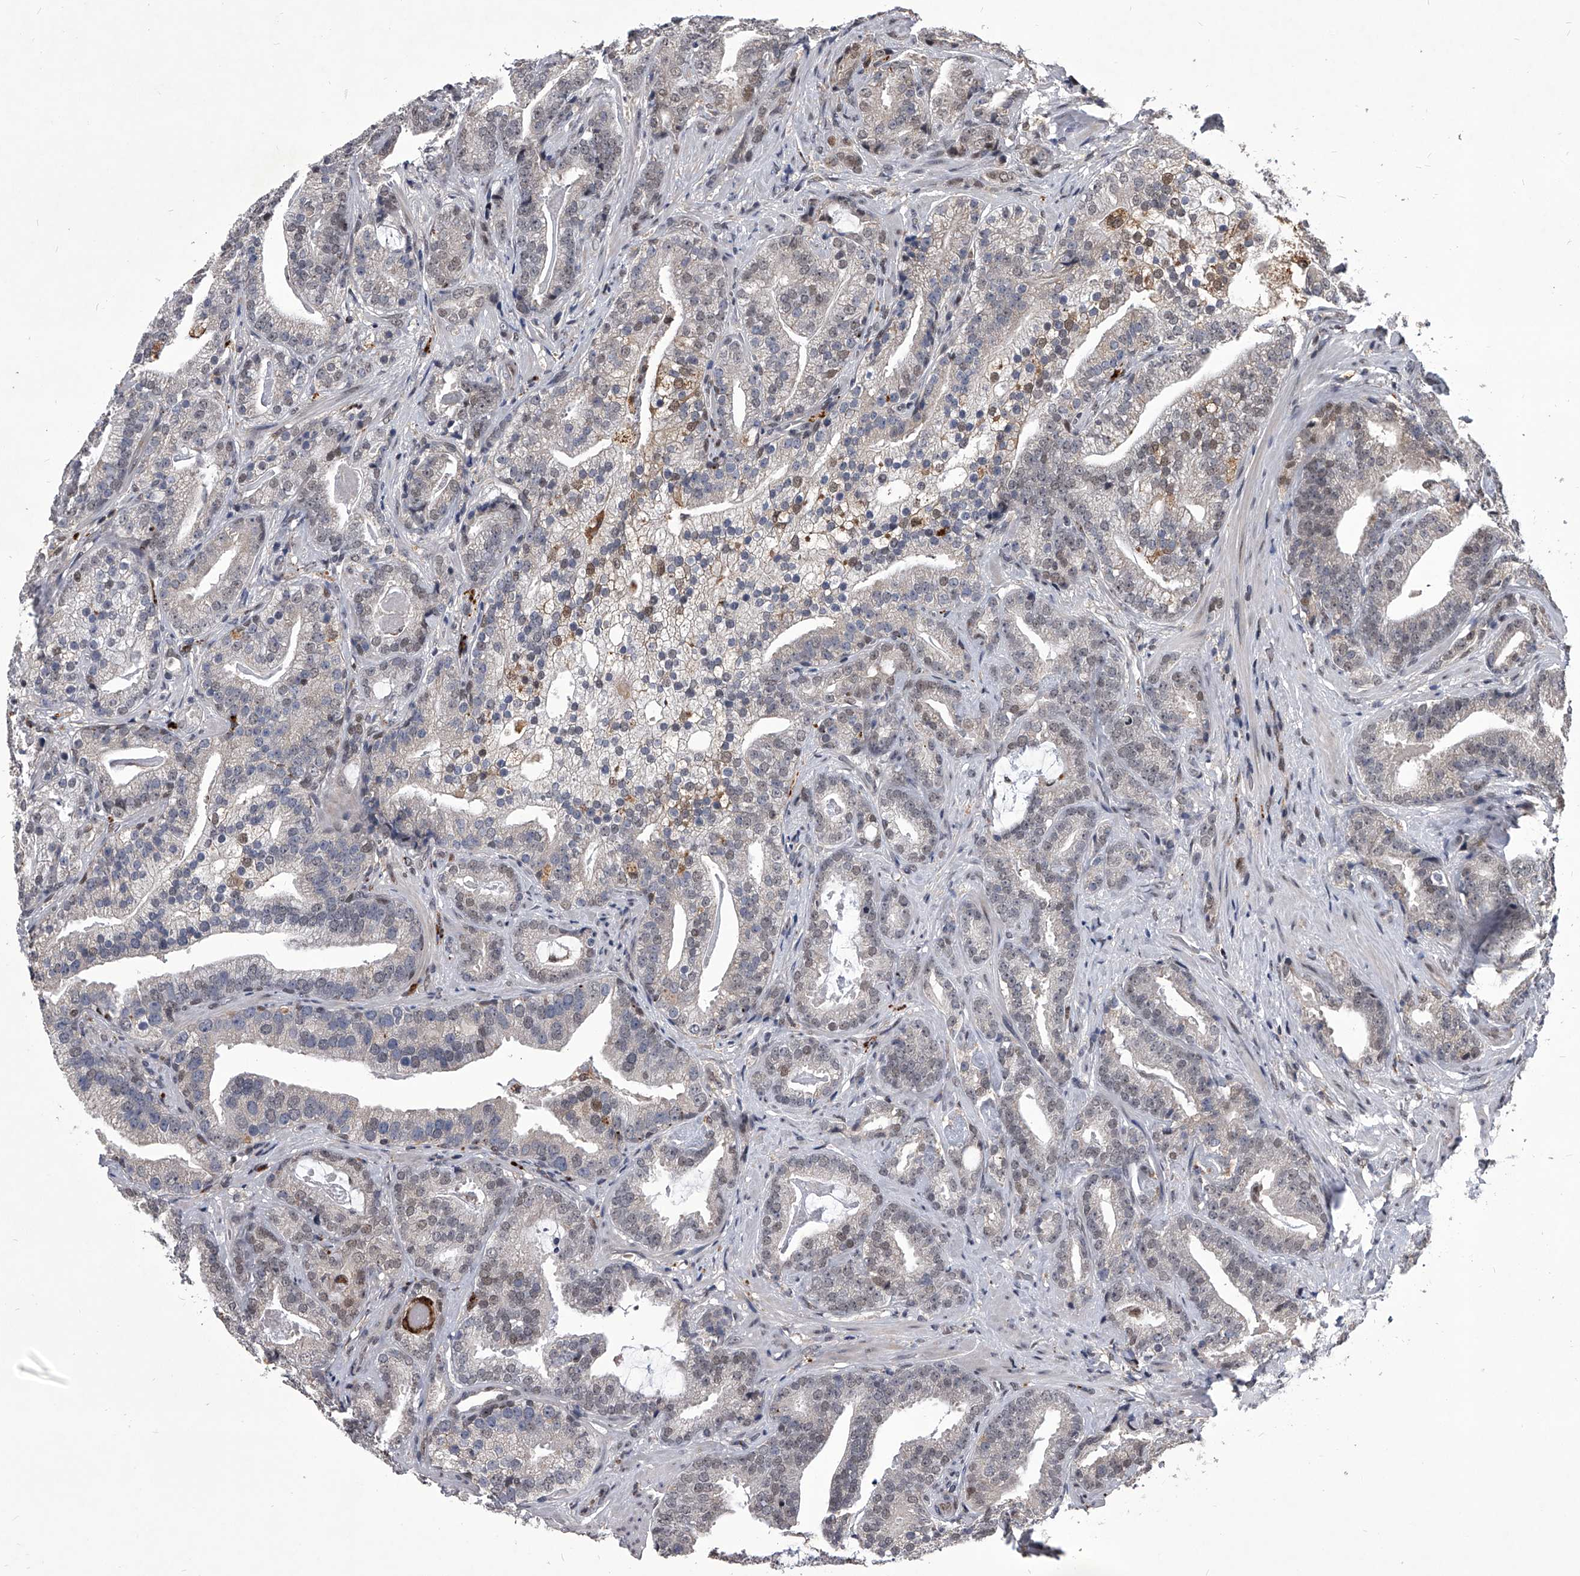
{"staining": {"intensity": "weak", "quantity": "<25%", "location": "cytoplasmic/membranous,nuclear"}, "tissue": "prostate cancer", "cell_type": "Tumor cells", "image_type": "cancer", "snomed": [{"axis": "morphology", "description": "Adenocarcinoma, Low grade"}, {"axis": "topography", "description": "Prostate"}], "caption": "Protein analysis of prostate low-grade adenocarcinoma reveals no significant staining in tumor cells.", "gene": "CMTR1", "patient": {"sex": "male", "age": 67}}